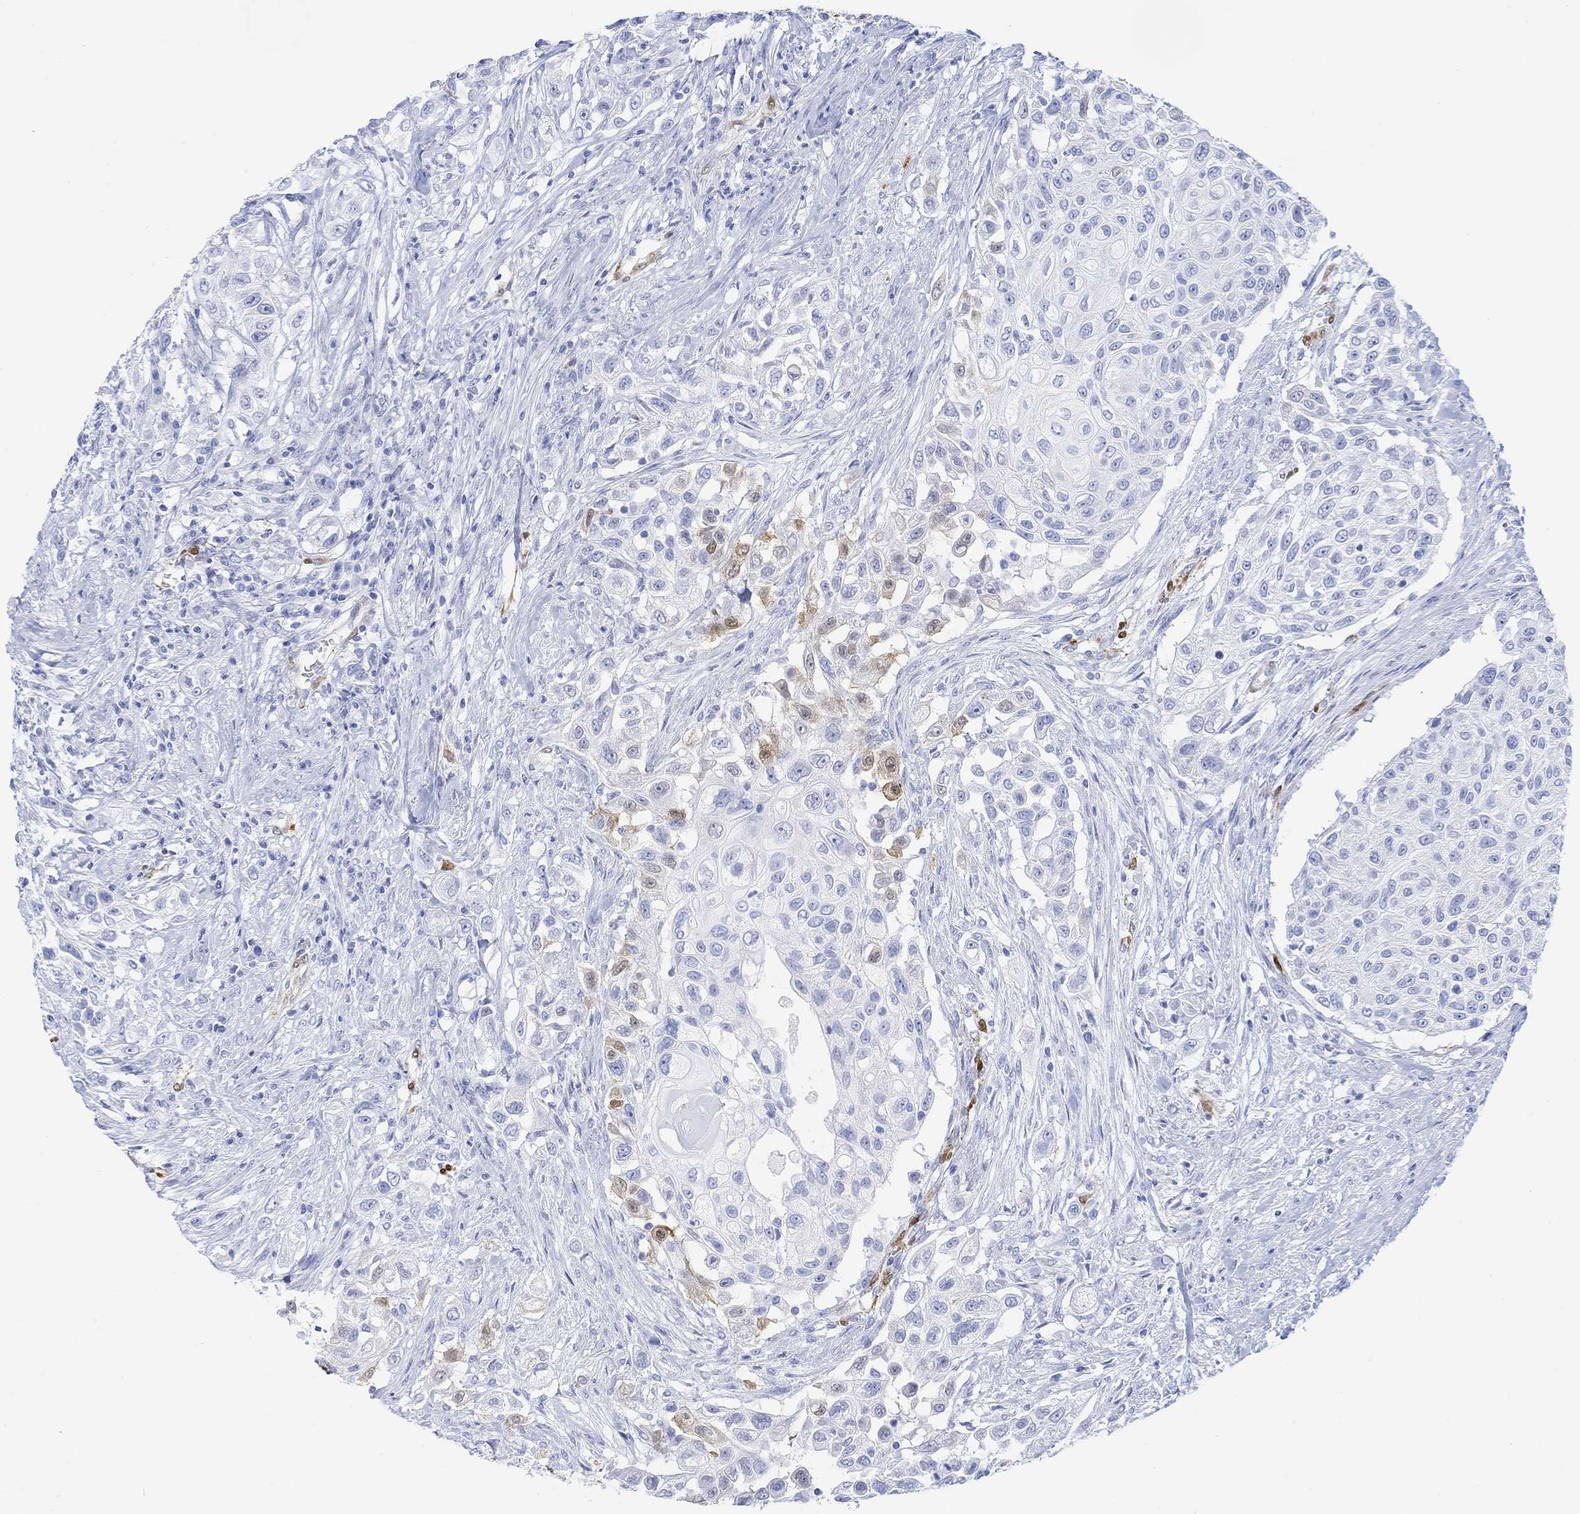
{"staining": {"intensity": "weak", "quantity": "<25%", "location": "cytoplasmic/membranous"}, "tissue": "urothelial cancer", "cell_type": "Tumor cells", "image_type": "cancer", "snomed": [{"axis": "morphology", "description": "Urothelial carcinoma, High grade"}, {"axis": "topography", "description": "Urinary bladder"}], "caption": "Urothelial carcinoma (high-grade) was stained to show a protein in brown. There is no significant positivity in tumor cells. (Brightfield microscopy of DAB (3,3'-diaminobenzidine) IHC at high magnification).", "gene": "TPPP3", "patient": {"sex": "female", "age": 56}}